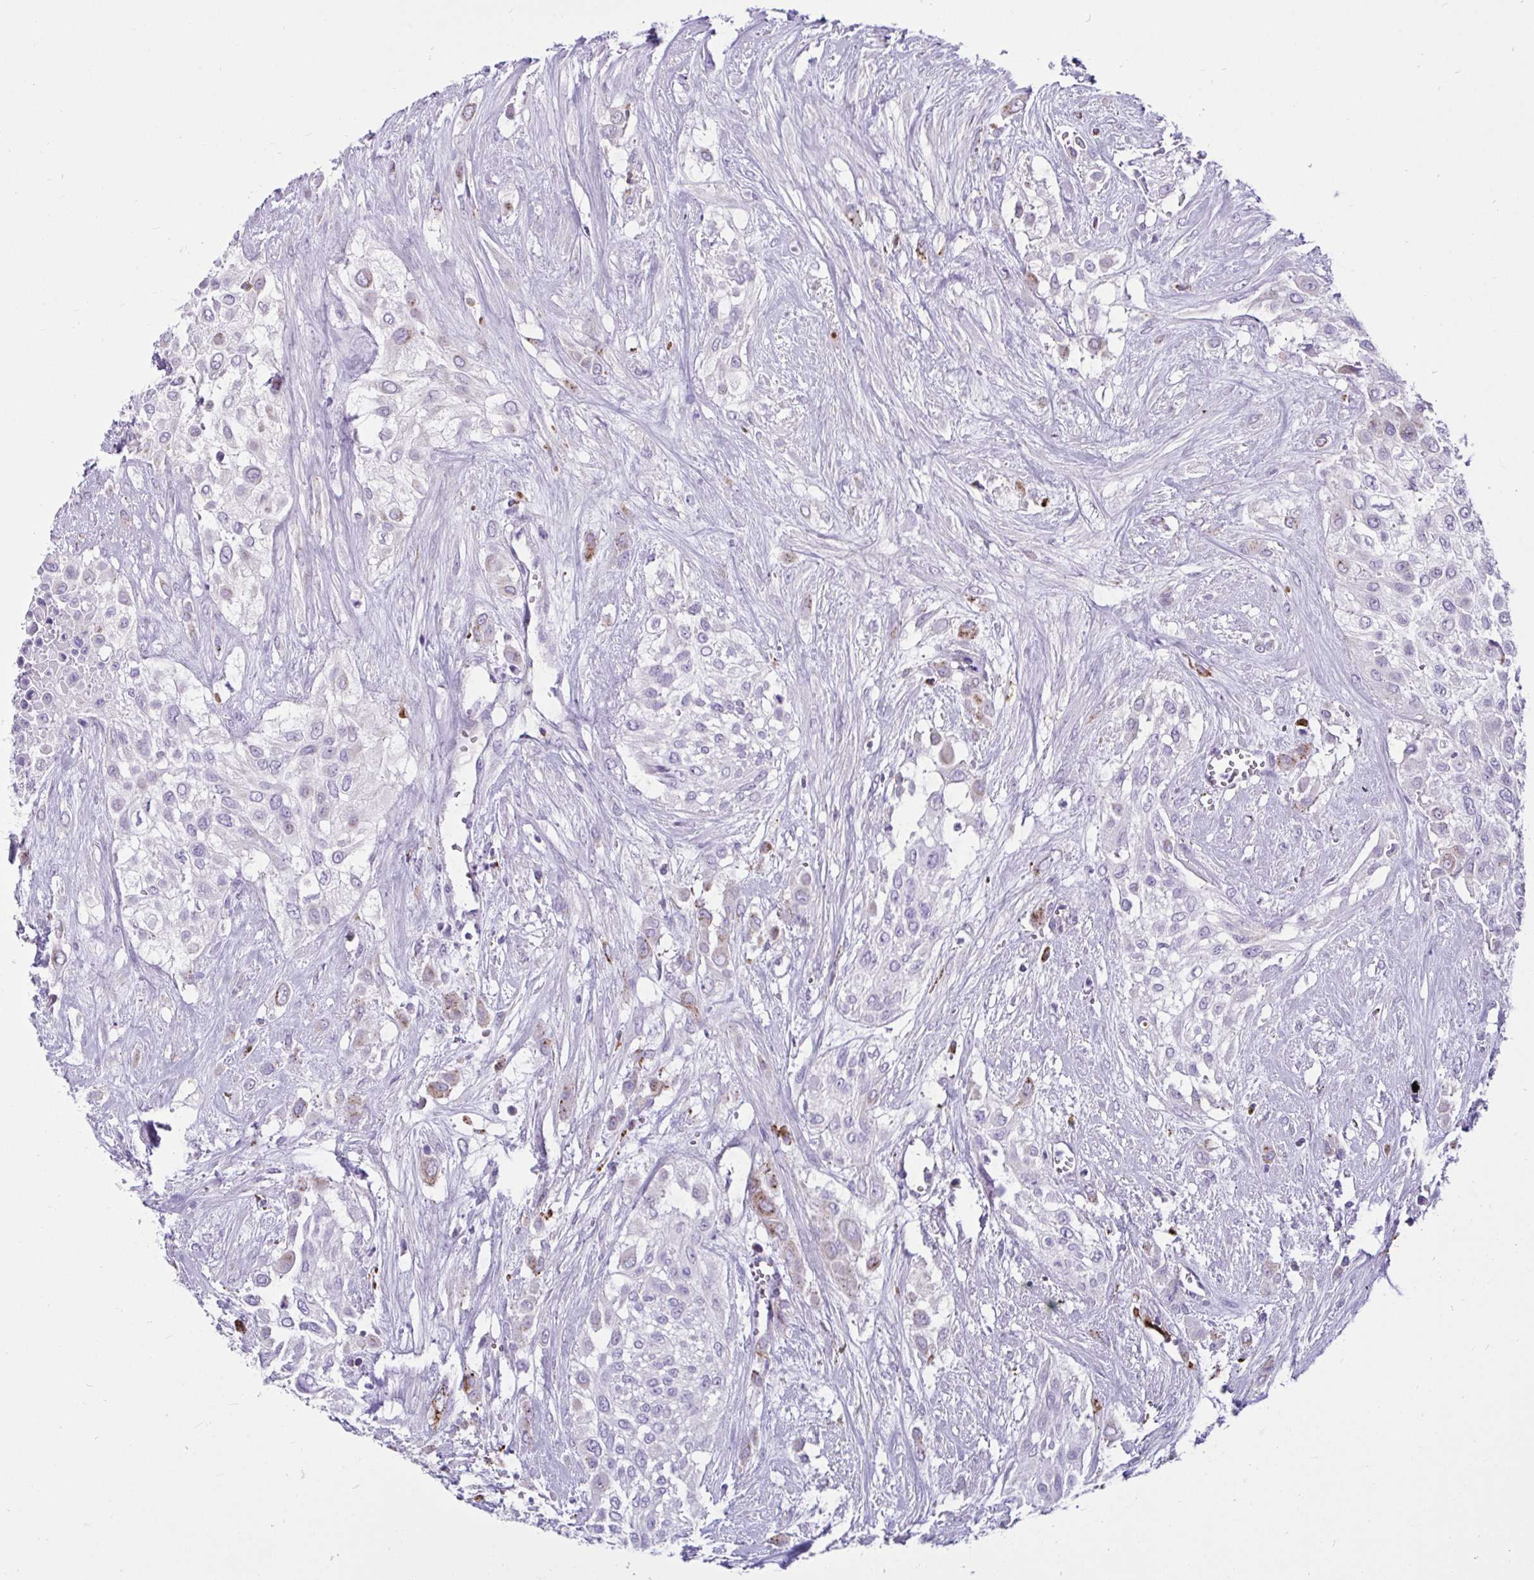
{"staining": {"intensity": "negative", "quantity": "none", "location": "none"}, "tissue": "urothelial cancer", "cell_type": "Tumor cells", "image_type": "cancer", "snomed": [{"axis": "morphology", "description": "Urothelial carcinoma, High grade"}, {"axis": "topography", "description": "Urinary bladder"}], "caption": "Tumor cells show no significant staining in urothelial carcinoma (high-grade).", "gene": "CTSZ", "patient": {"sex": "male", "age": 57}}